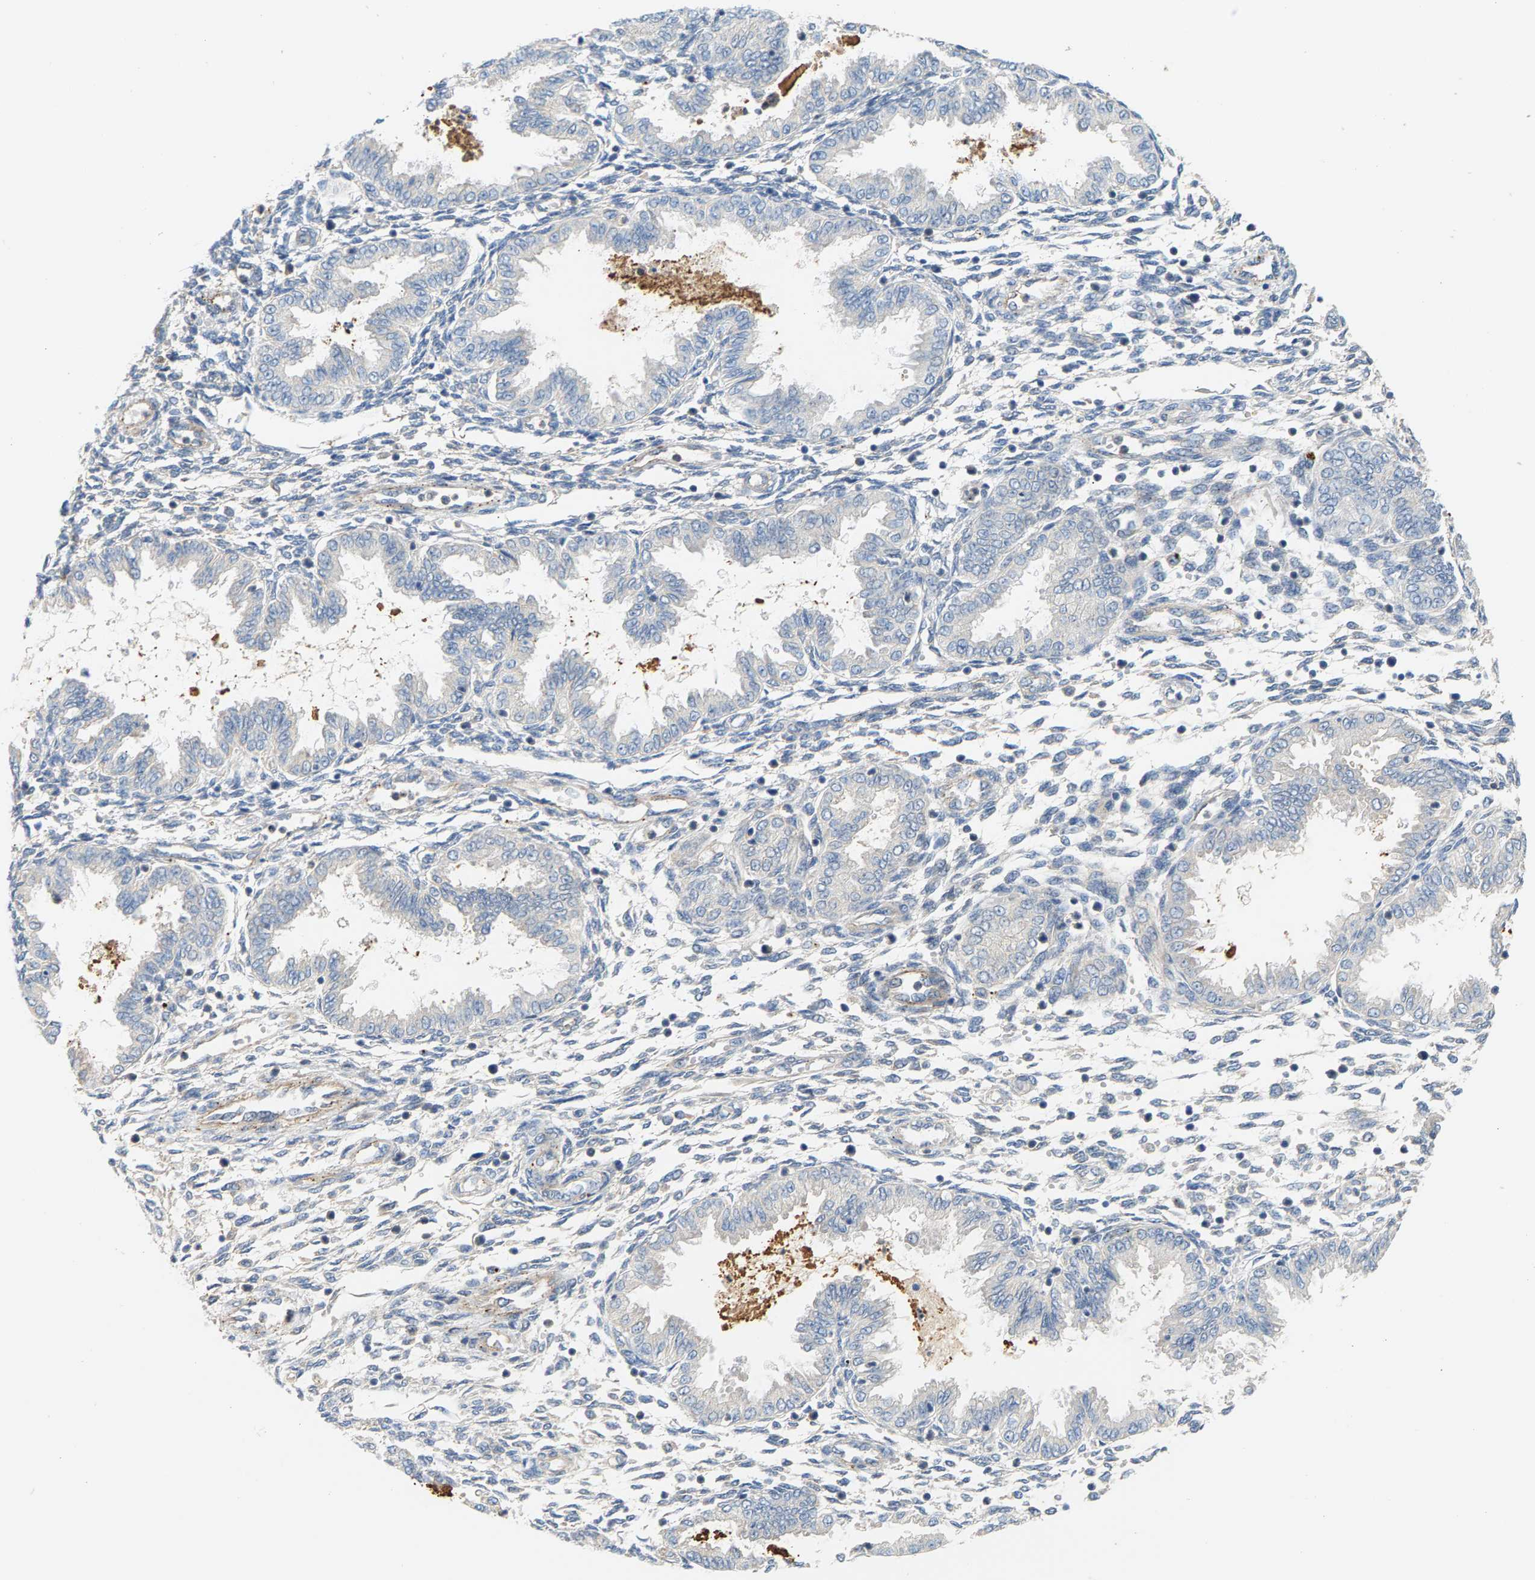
{"staining": {"intensity": "negative", "quantity": "none", "location": "none"}, "tissue": "endometrium", "cell_type": "Cells in endometrial stroma", "image_type": "normal", "snomed": [{"axis": "morphology", "description": "Normal tissue, NOS"}, {"axis": "topography", "description": "Endometrium"}], "caption": "An immunohistochemistry (IHC) photomicrograph of benign endometrium is shown. There is no staining in cells in endometrial stroma of endometrium.", "gene": "KRTAP27", "patient": {"sex": "female", "age": 33}}